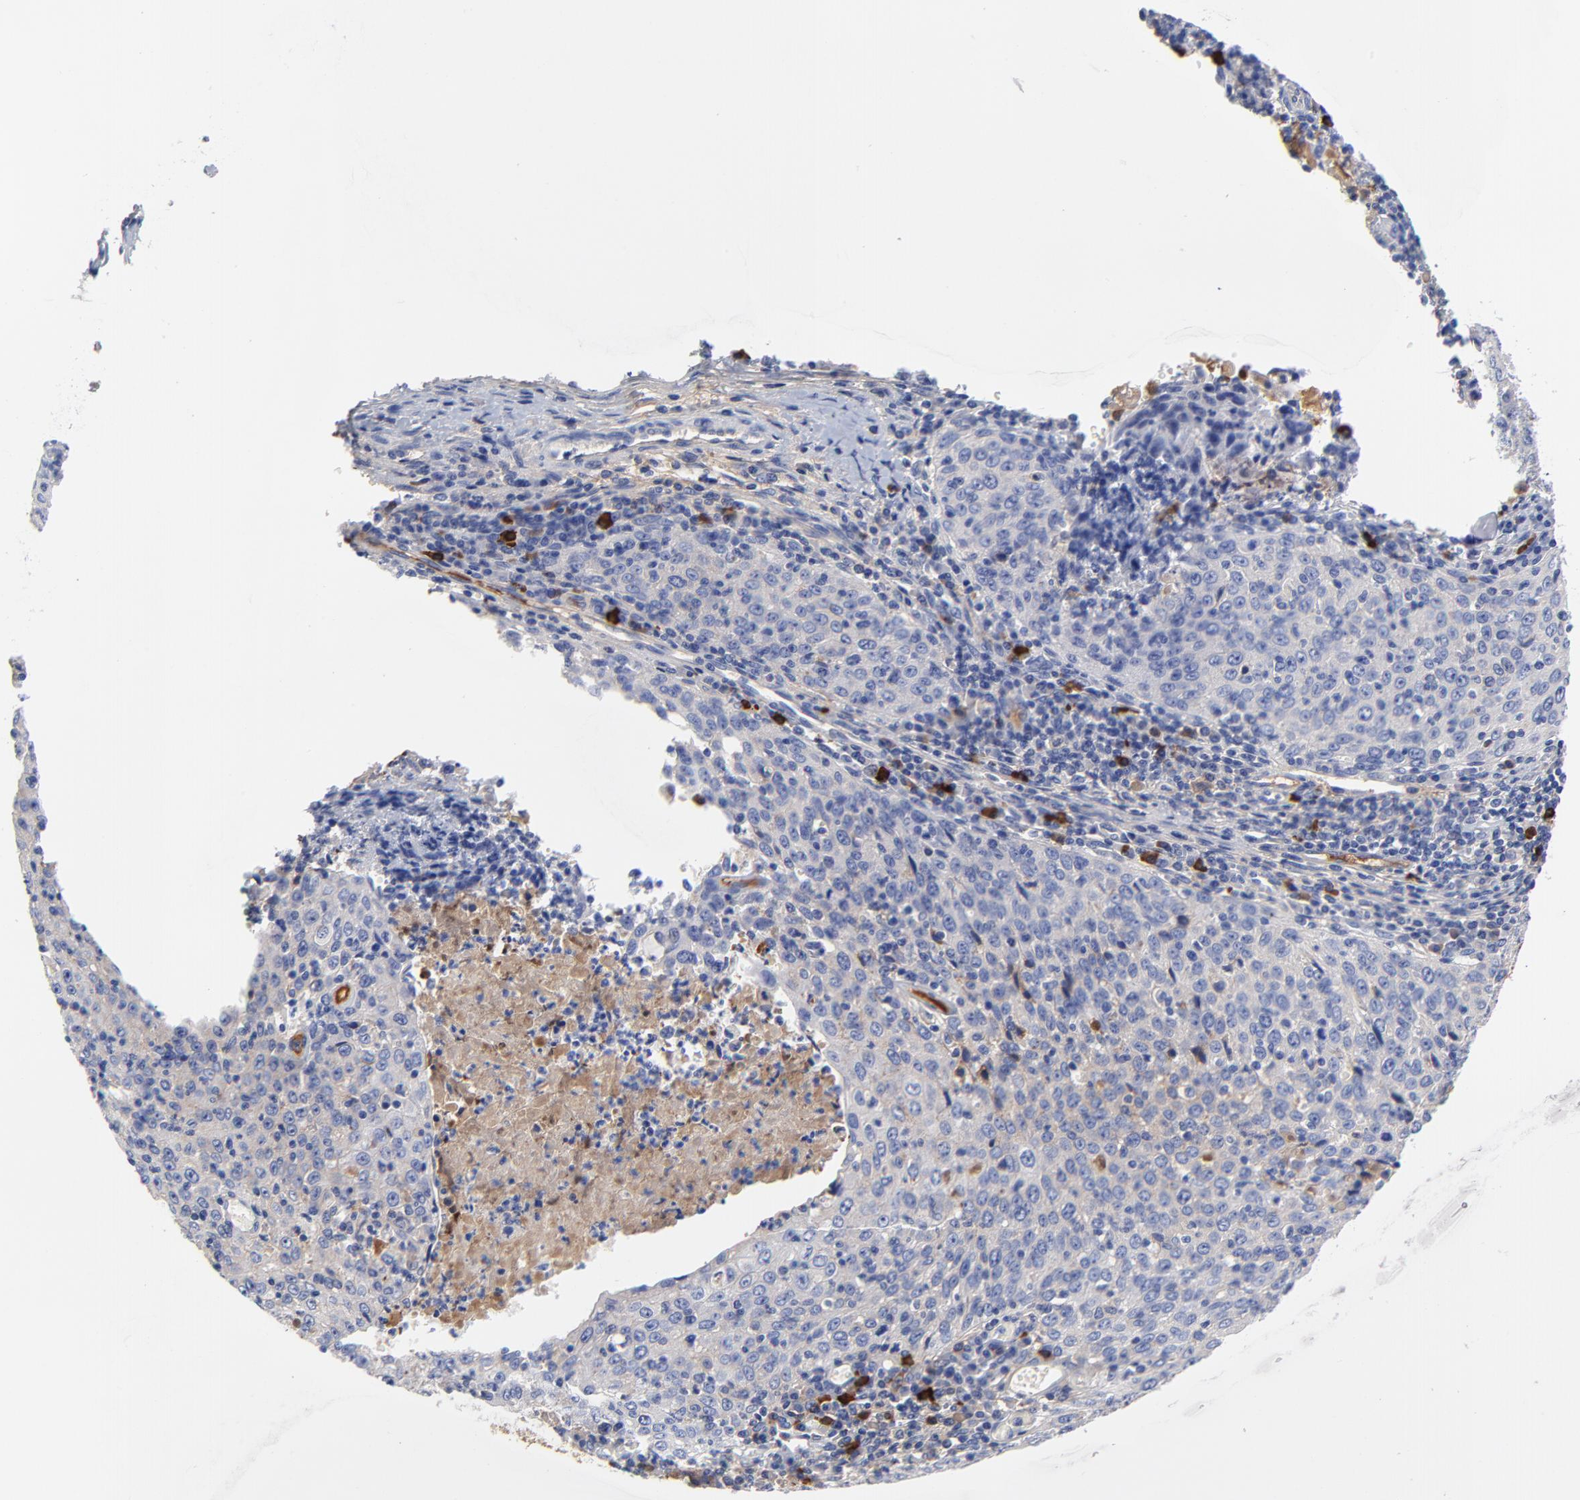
{"staining": {"intensity": "weak", "quantity": "<25%", "location": "cytoplasmic/membranous"}, "tissue": "cervical cancer", "cell_type": "Tumor cells", "image_type": "cancer", "snomed": [{"axis": "morphology", "description": "Squamous cell carcinoma, NOS"}, {"axis": "topography", "description": "Cervix"}], "caption": "This histopathology image is of cervical cancer (squamous cell carcinoma) stained with immunohistochemistry (IHC) to label a protein in brown with the nuclei are counter-stained blue. There is no positivity in tumor cells. The staining is performed using DAB (3,3'-diaminobenzidine) brown chromogen with nuclei counter-stained in using hematoxylin.", "gene": "IGLV3-10", "patient": {"sex": "female", "age": 27}}